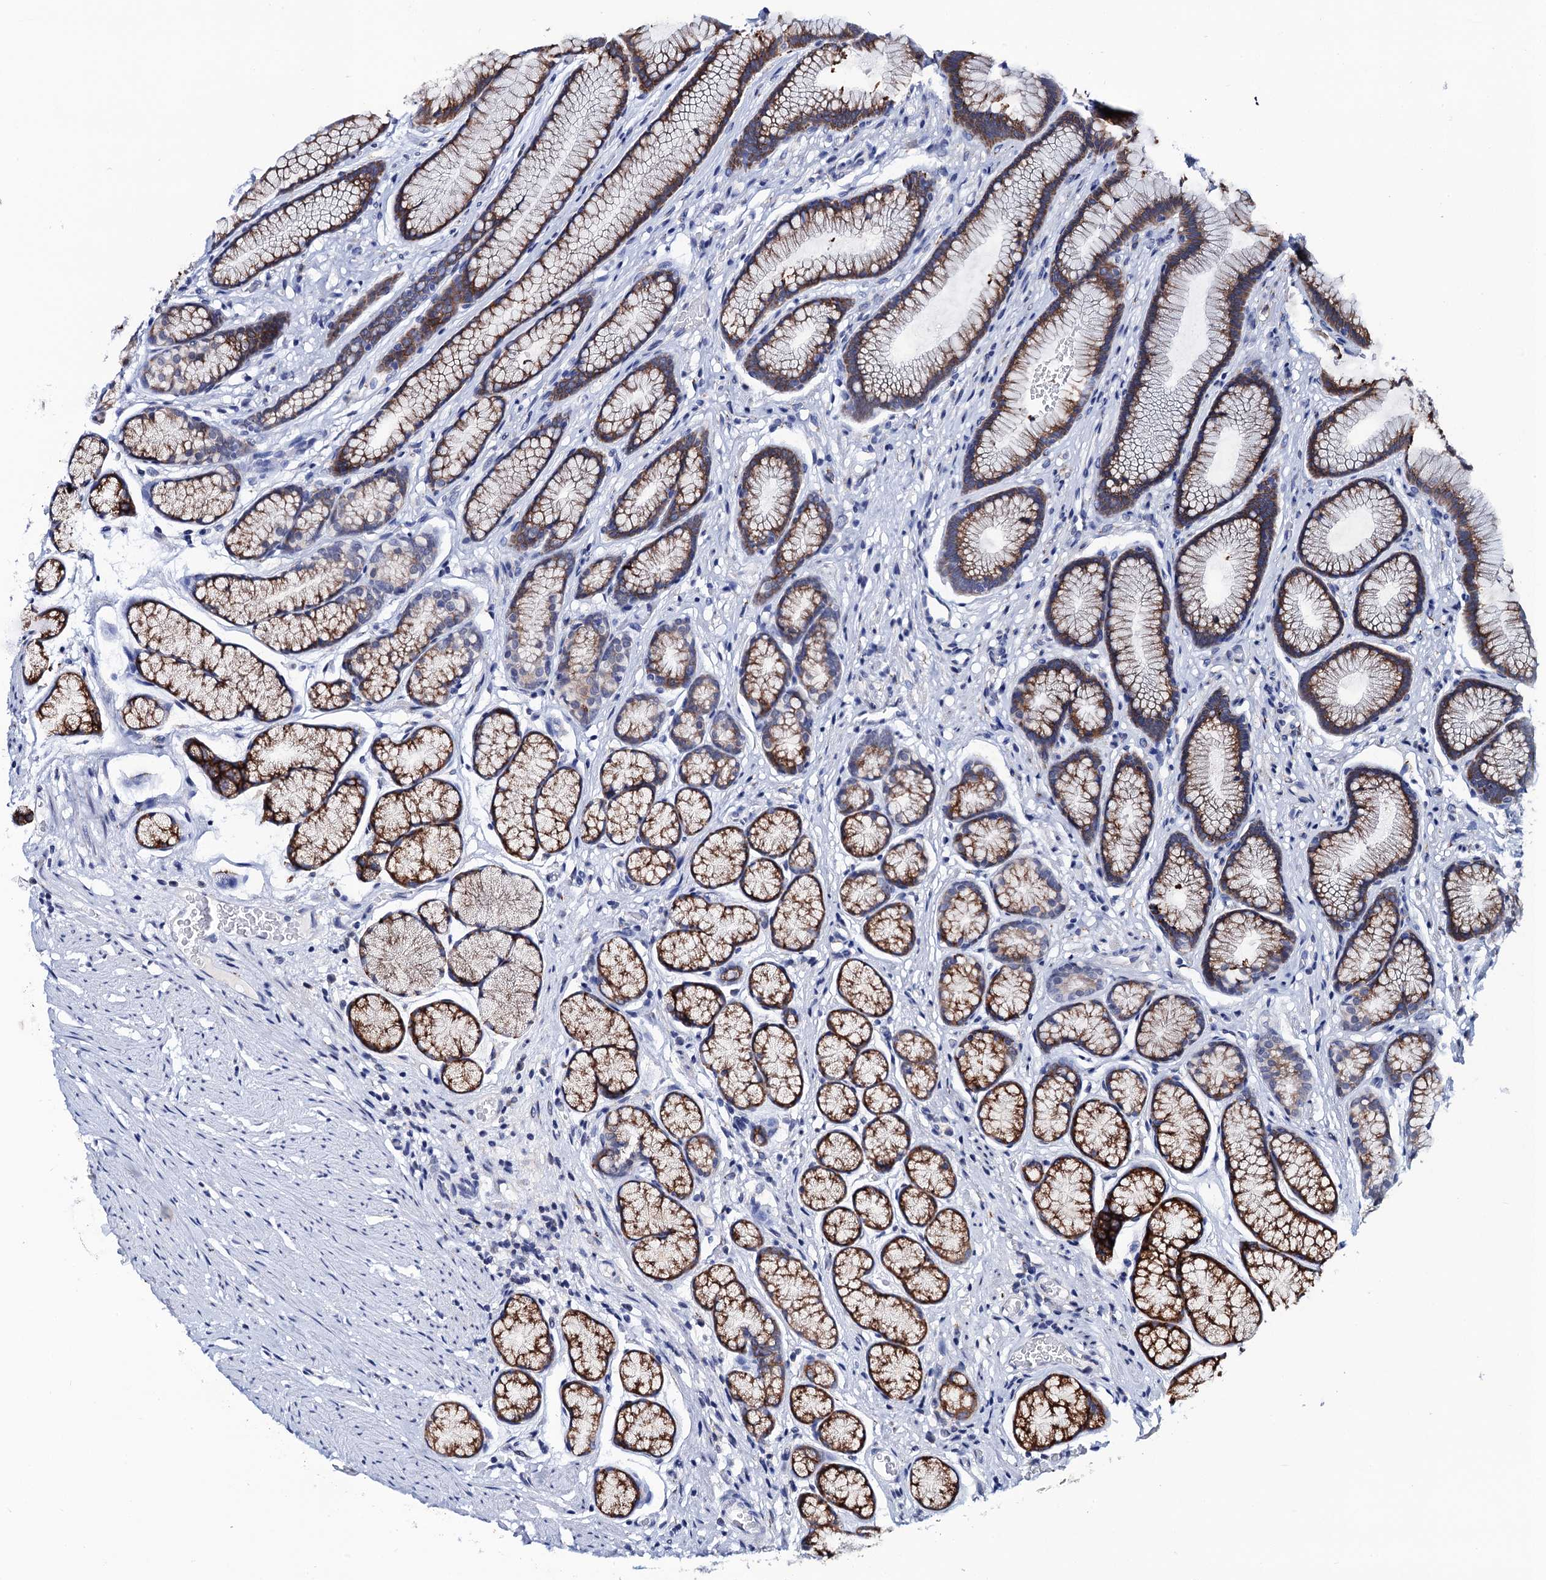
{"staining": {"intensity": "moderate", "quantity": ">75%", "location": "cytoplasmic/membranous"}, "tissue": "stomach", "cell_type": "Glandular cells", "image_type": "normal", "snomed": [{"axis": "morphology", "description": "Normal tissue, NOS"}, {"axis": "topography", "description": "Stomach"}], "caption": "Brown immunohistochemical staining in benign stomach shows moderate cytoplasmic/membranous positivity in about >75% of glandular cells.", "gene": "SLC7A10", "patient": {"sex": "male", "age": 42}}